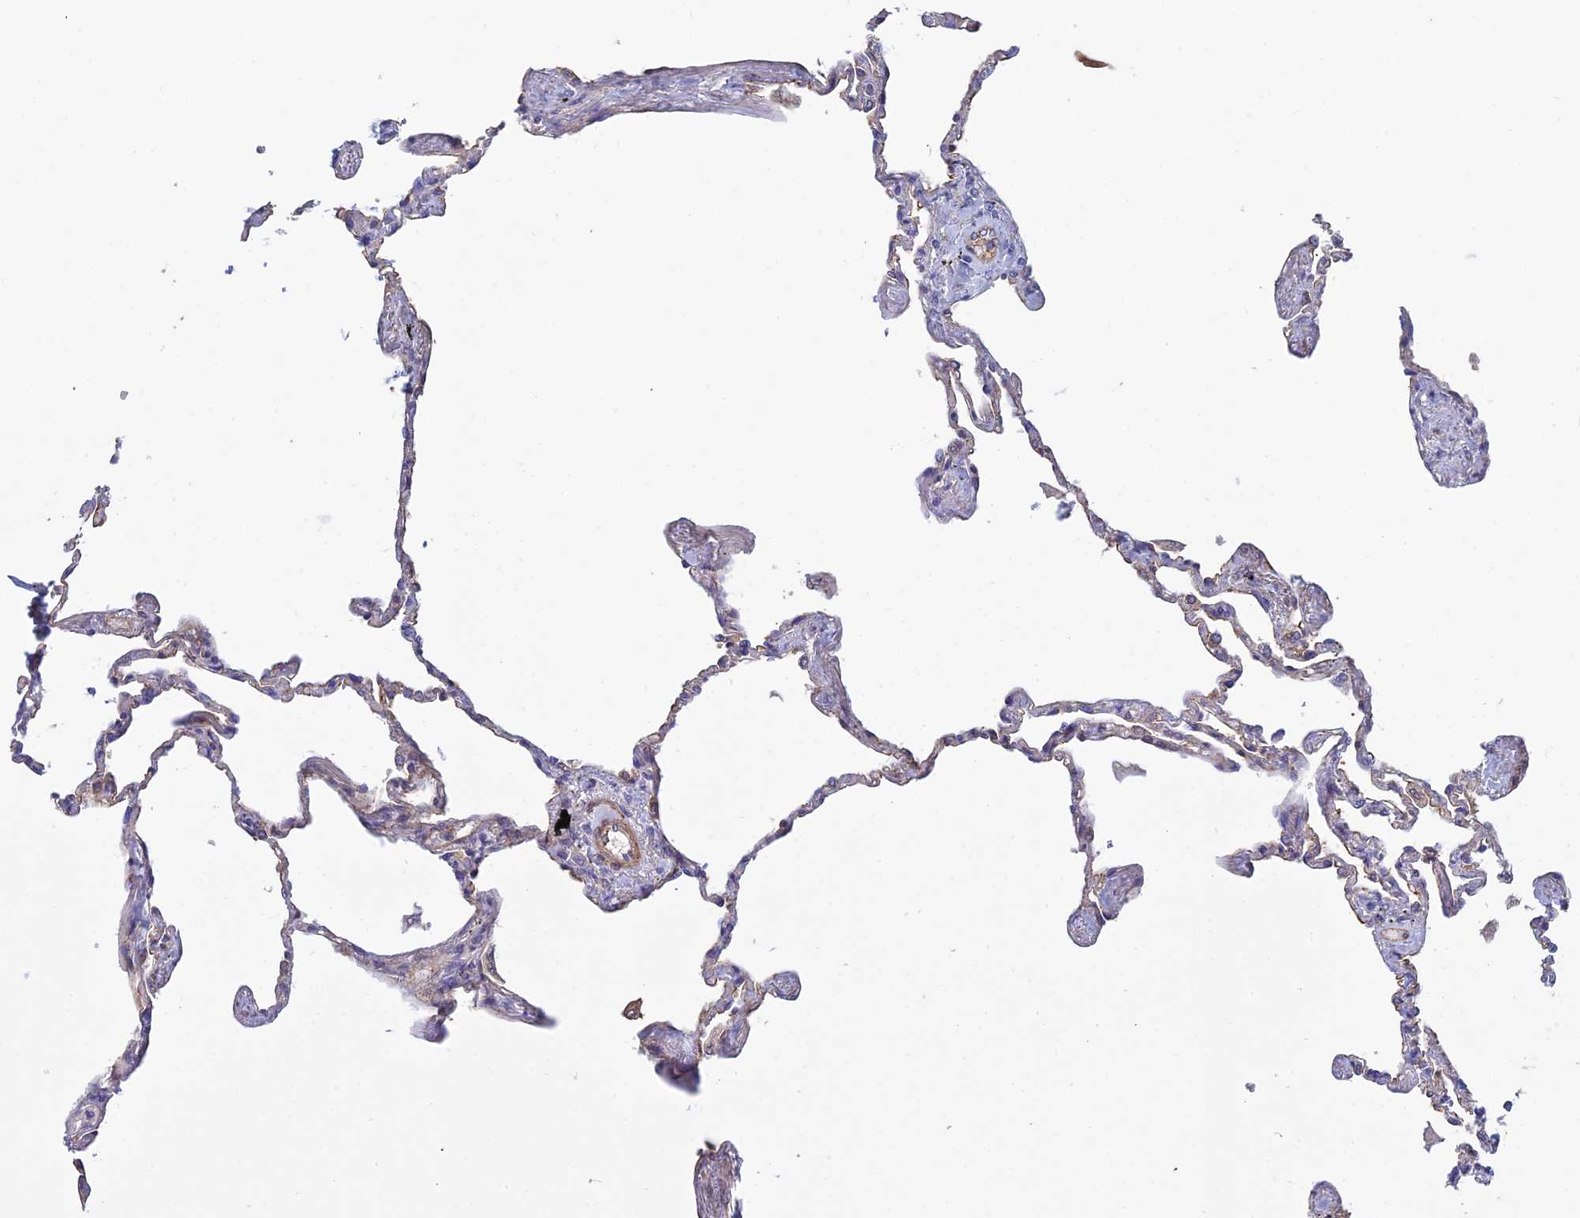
{"staining": {"intensity": "weak", "quantity": "<25%", "location": "cytoplasmic/membranous"}, "tissue": "lung", "cell_type": "Alveolar cells", "image_type": "normal", "snomed": [{"axis": "morphology", "description": "Normal tissue, NOS"}, {"axis": "topography", "description": "Lung"}], "caption": "Immunohistochemistry (IHC) of benign lung exhibits no positivity in alveolar cells. The staining was performed using DAB to visualize the protein expression in brown, while the nuclei were stained in blue with hematoxylin (Magnification: 20x).", "gene": "DUS2", "patient": {"sex": "female", "age": 67}}